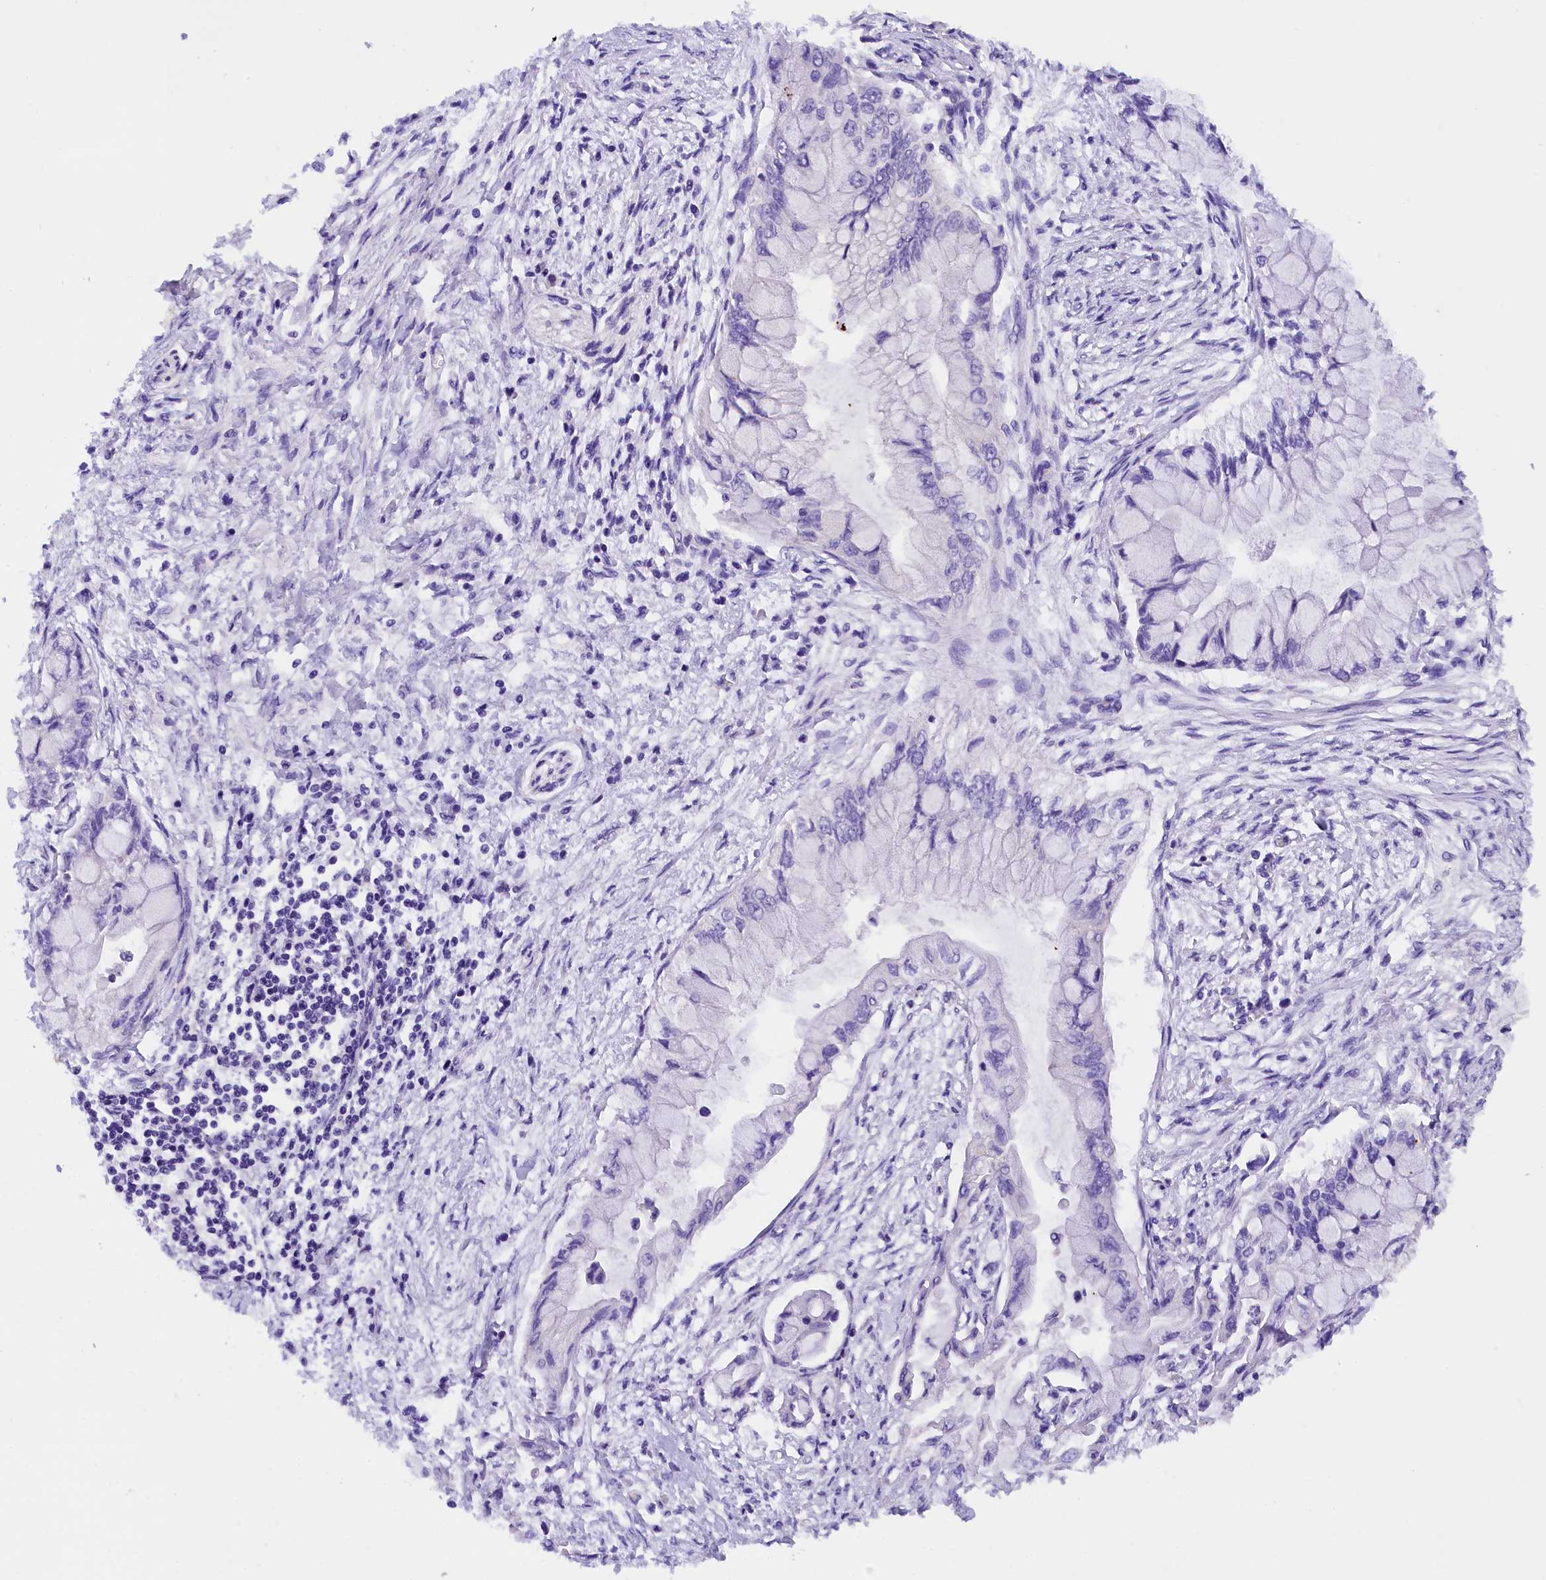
{"staining": {"intensity": "negative", "quantity": "none", "location": "none"}, "tissue": "pancreatic cancer", "cell_type": "Tumor cells", "image_type": "cancer", "snomed": [{"axis": "morphology", "description": "Adenocarcinoma, NOS"}, {"axis": "topography", "description": "Pancreas"}], "caption": "Immunohistochemical staining of pancreatic cancer demonstrates no significant expression in tumor cells.", "gene": "AP3B2", "patient": {"sex": "male", "age": 48}}